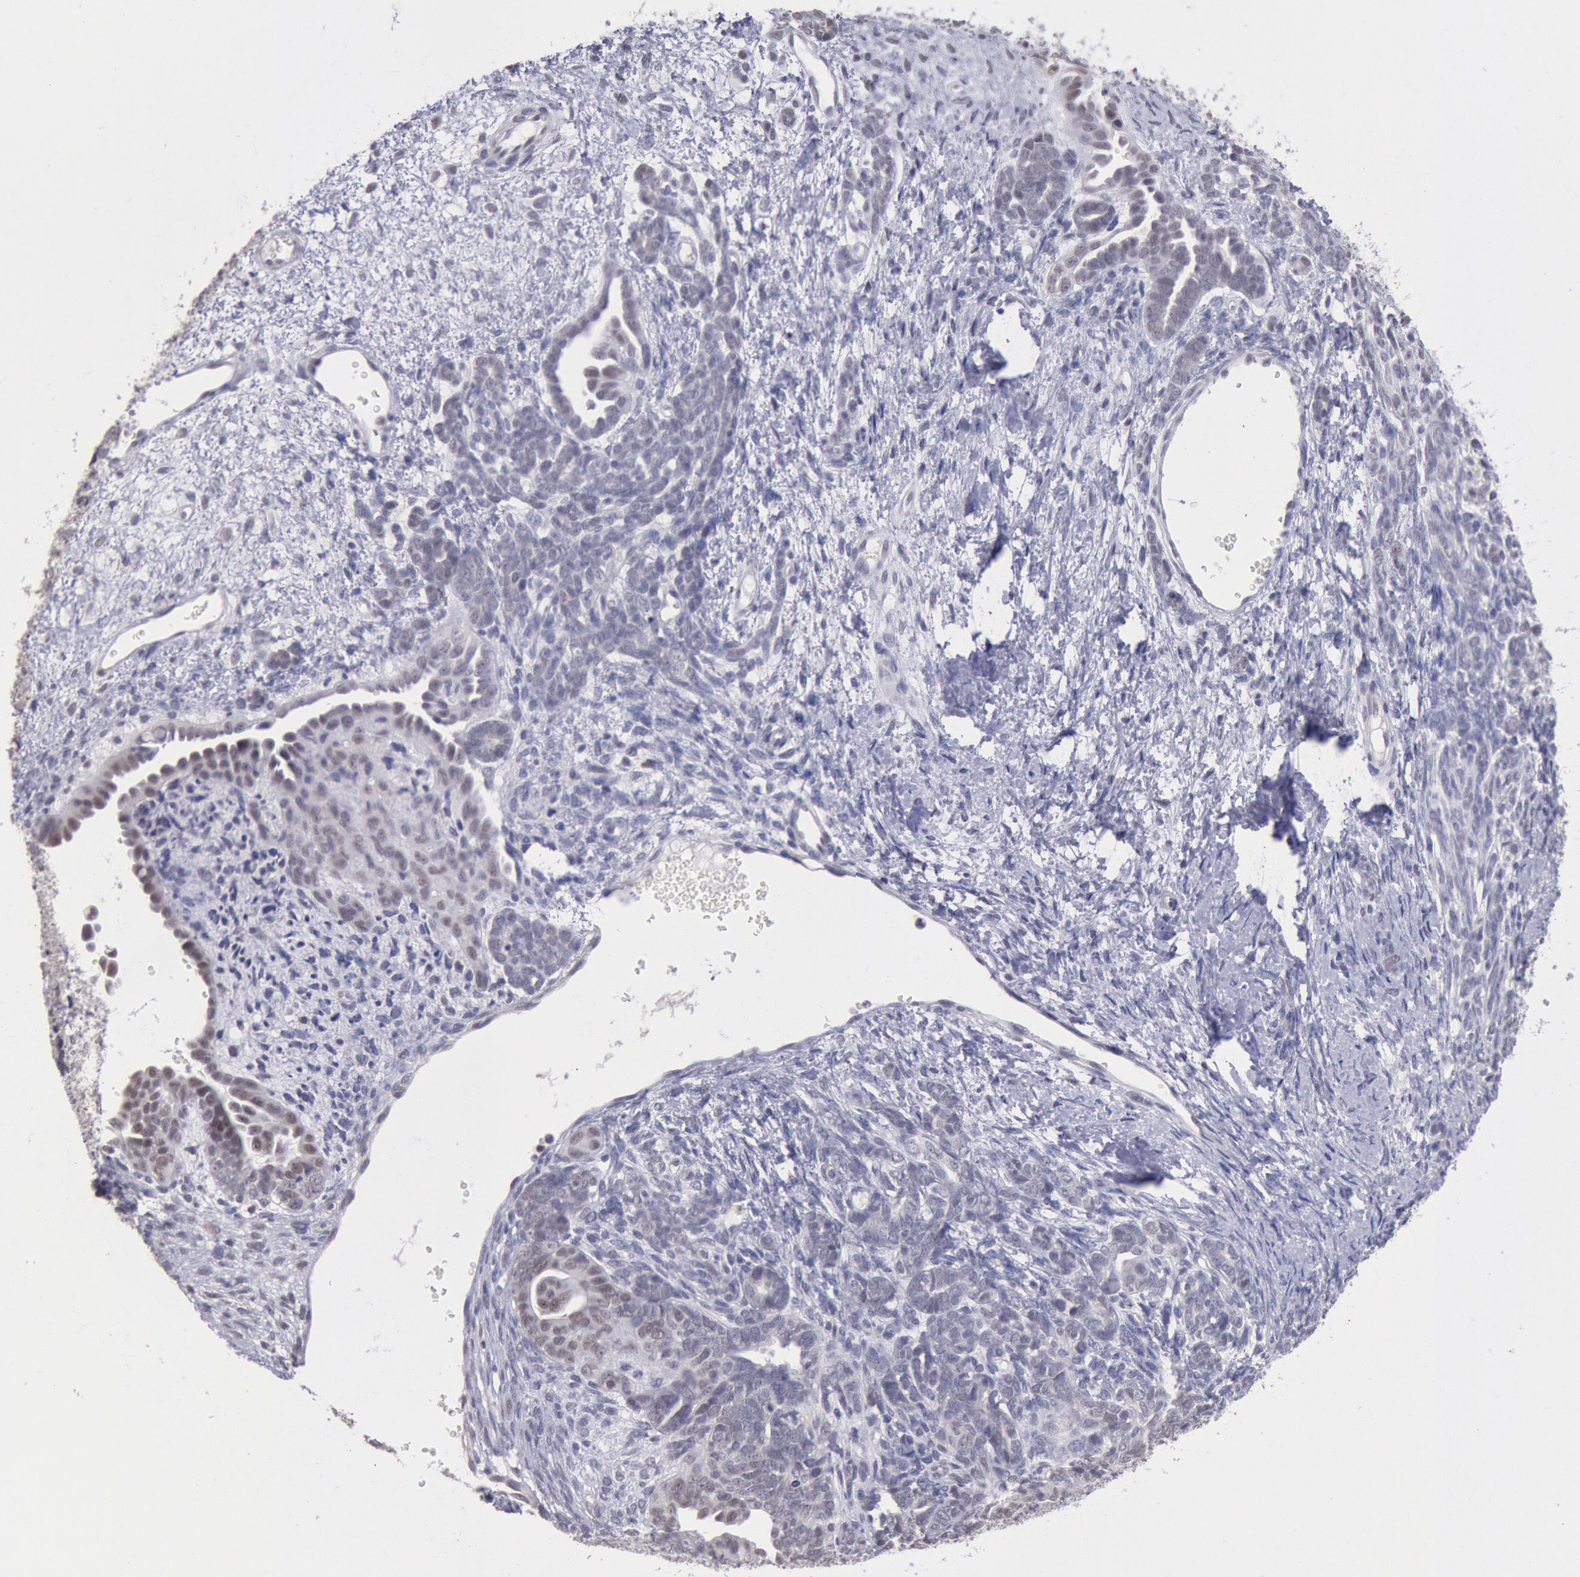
{"staining": {"intensity": "weak", "quantity": "25%-75%", "location": "nuclear"}, "tissue": "endometrial cancer", "cell_type": "Tumor cells", "image_type": "cancer", "snomed": [{"axis": "morphology", "description": "Neoplasm, malignant, NOS"}, {"axis": "topography", "description": "Endometrium"}], "caption": "A histopathology image of neoplasm (malignant) (endometrial) stained for a protein exhibits weak nuclear brown staining in tumor cells.", "gene": "MYH7", "patient": {"sex": "female", "age": 74}}